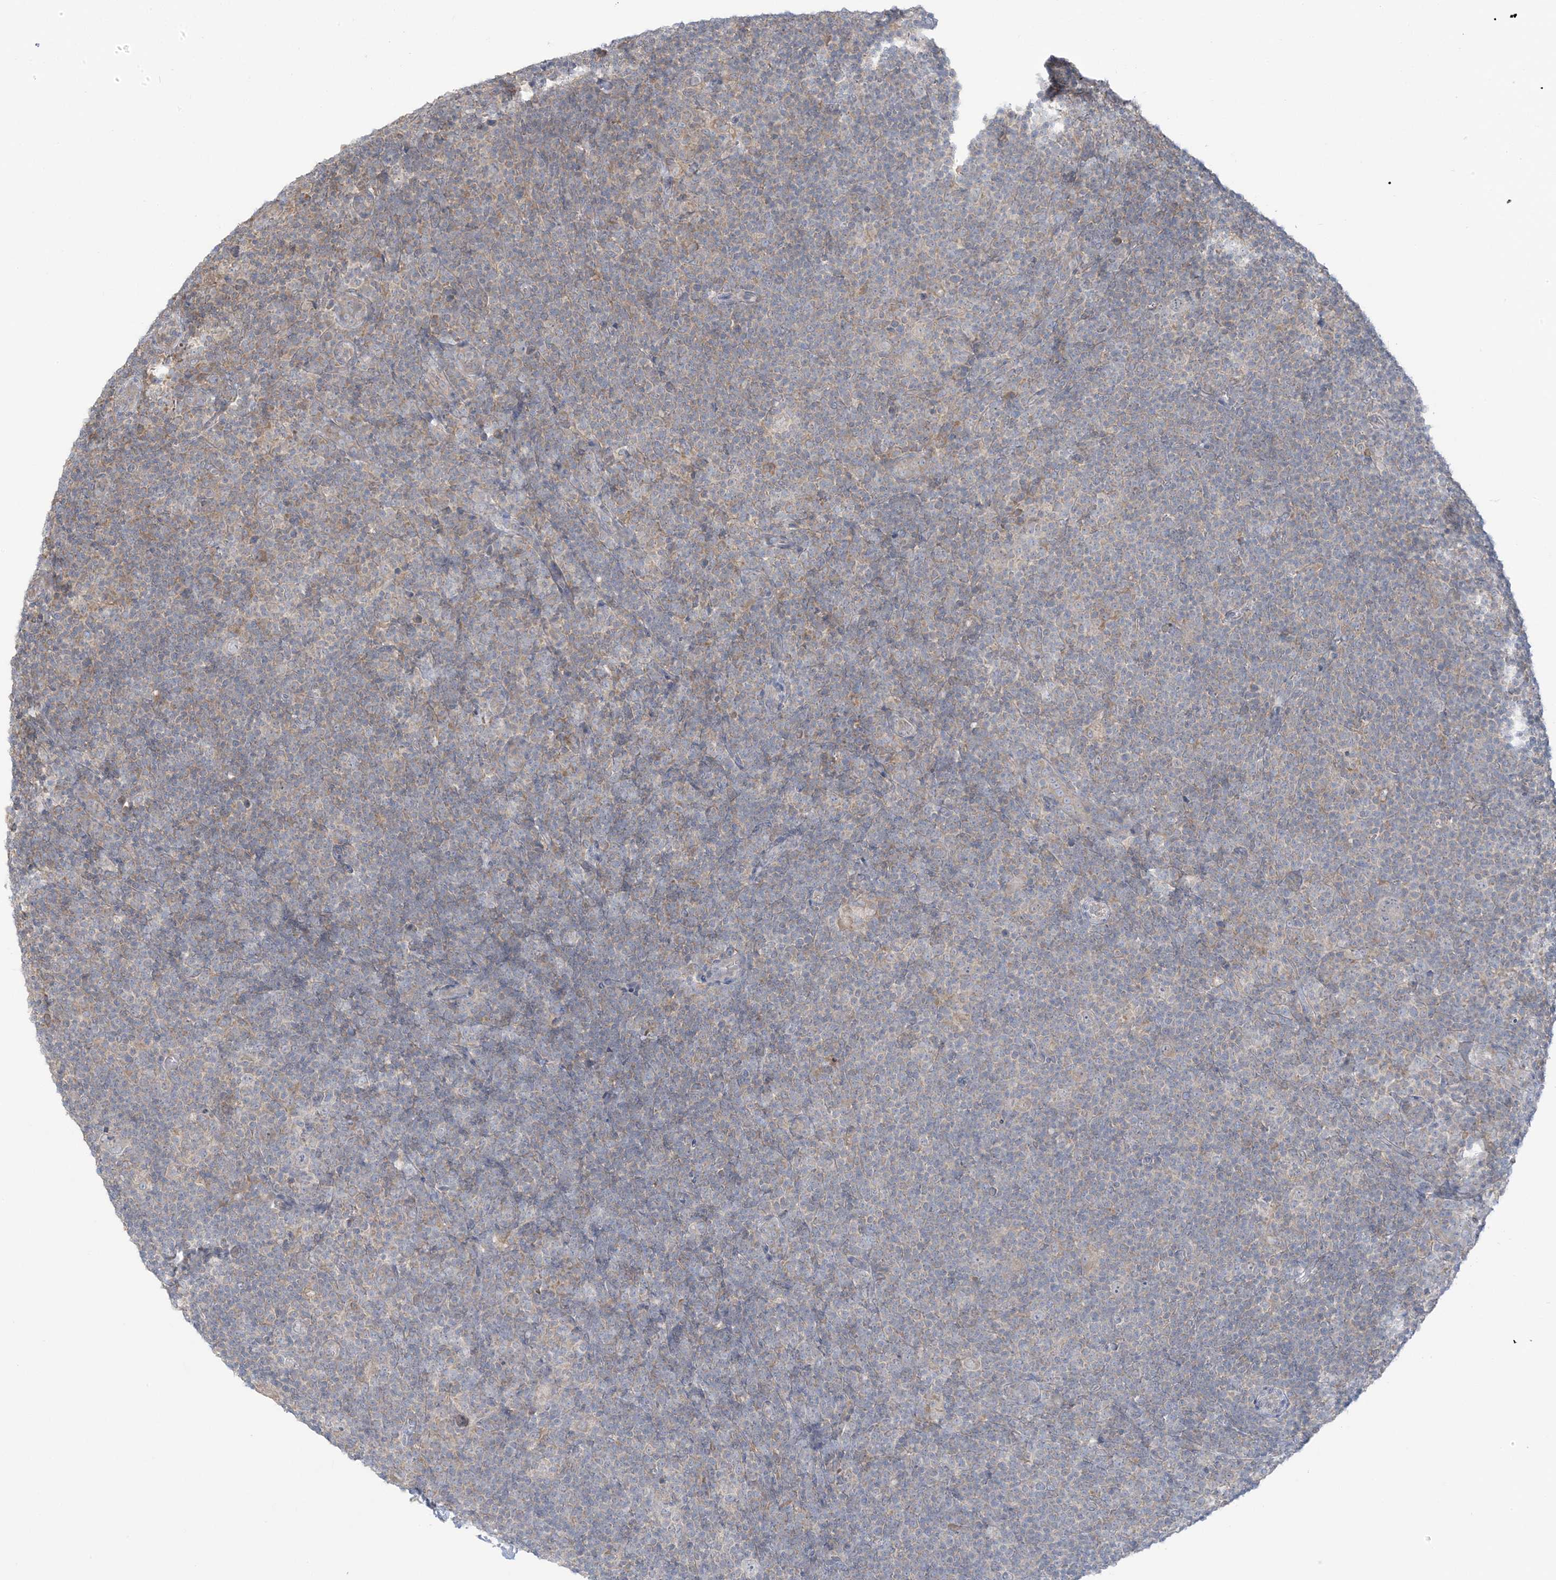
{"staining": {"intensity": "negative", "quantity": "none", "location": "none"}, "tissue": "lymphoma", "cell_type": "Tumor cells", "image_type": "cancer", "snomed": [{"axis": "morphology", "description": "Hodgkin's disease, NOS"}, {"axis": "topography", "description": "Lymph node"}], "caption": "IHC of Hodgkin's disease reveals no expression in tumor cells.", "gene": "EEFSEC", "patient": {"sex": "female", "age": 57}}